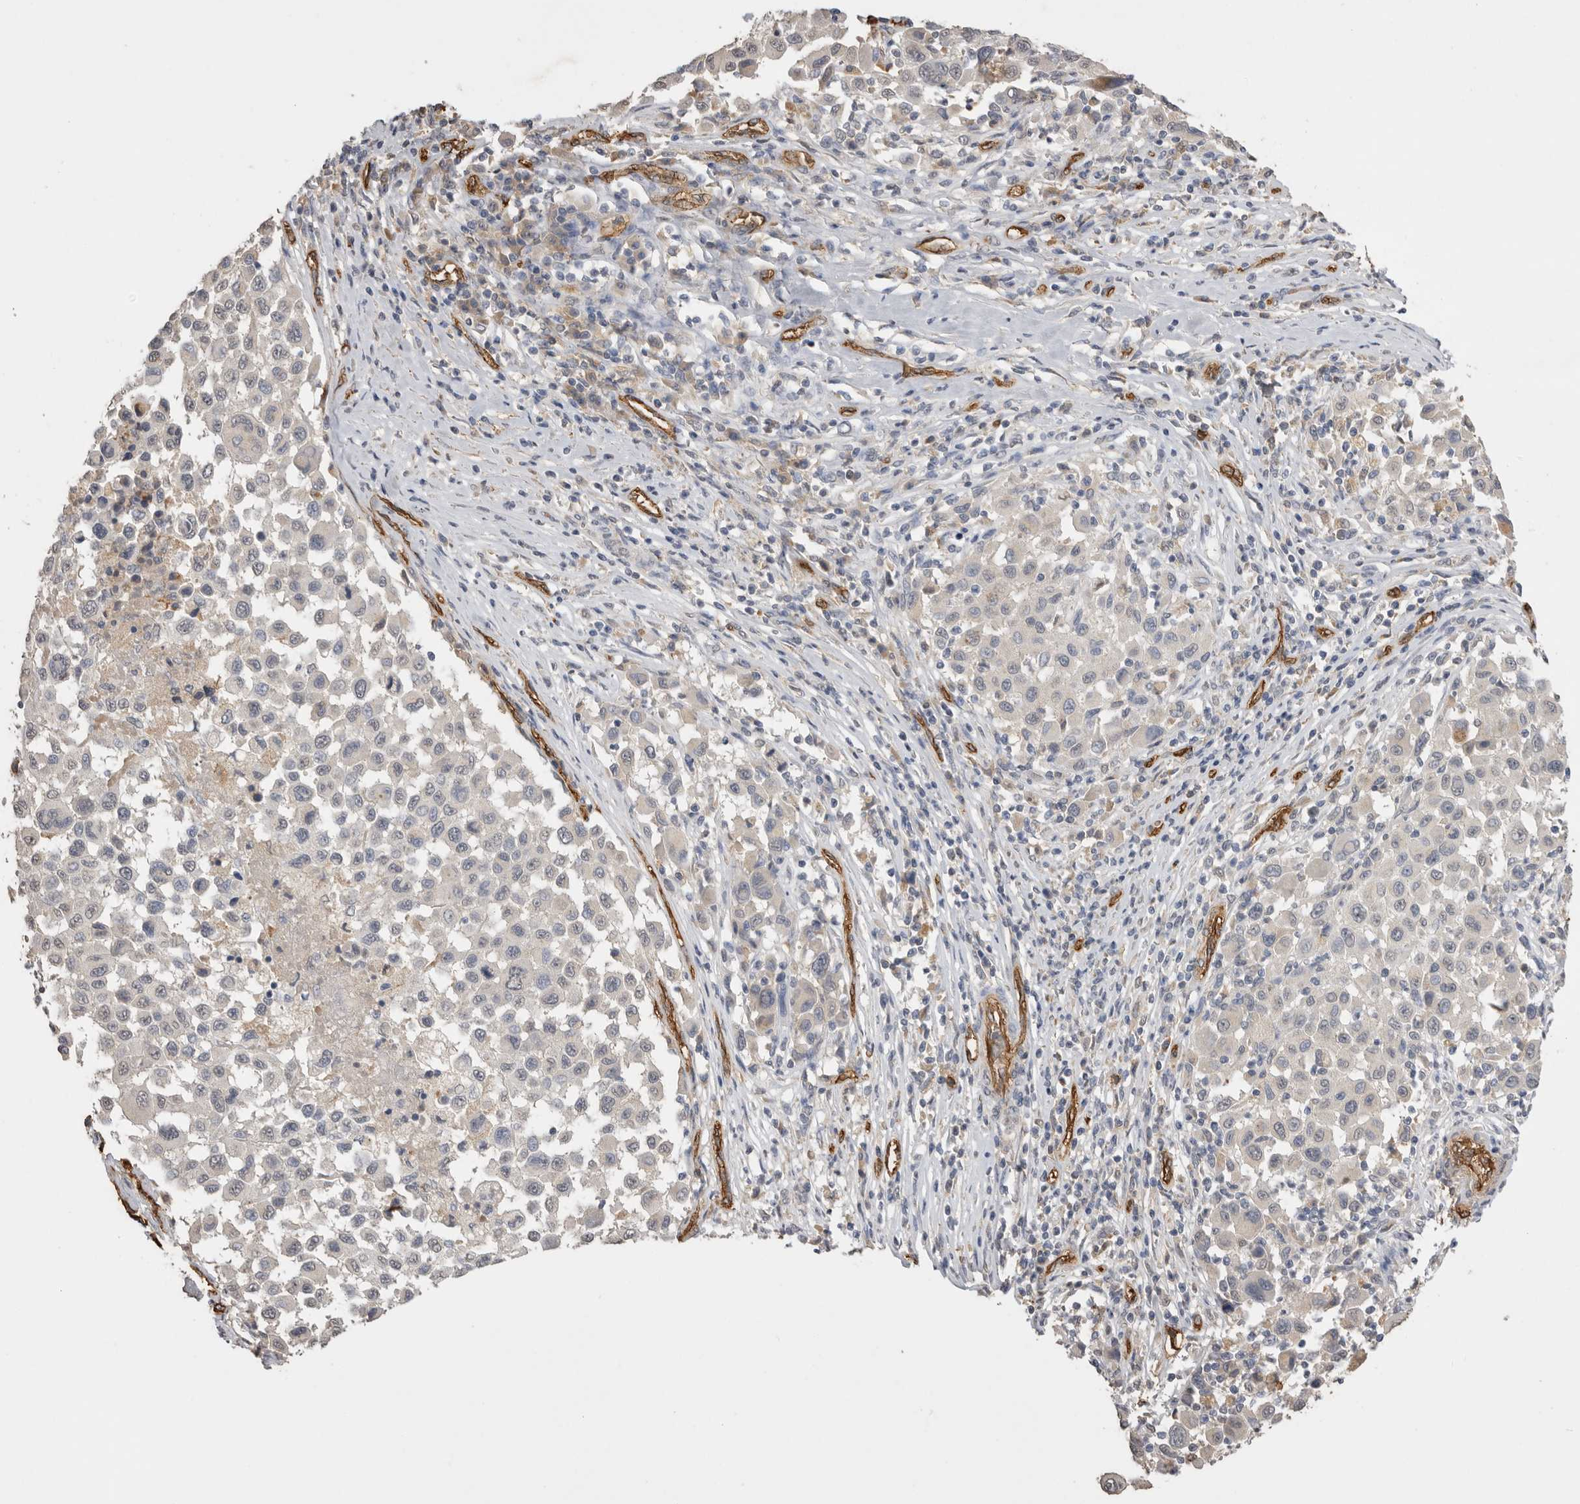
{"staining": {"intensity": "negative", "quantity": "none", "location": "none"}, "tissue": "melanoma", "cell_type": "Tumor cells", "image_type": "cancer", "snomed": [{"axis": "morphology", "description": "Malignant melanoma, Metastatic site"}, {"axis": "topography", "description": "Lymph node"}], "caption": "A high-resolution photomicrograph shows immunohistochemistry staining of malignant melanoma (metastatic site), which displays no significant expression in tumor cells.", "gene": "IL27", "patient": {"sex": "male", "age": 61}}